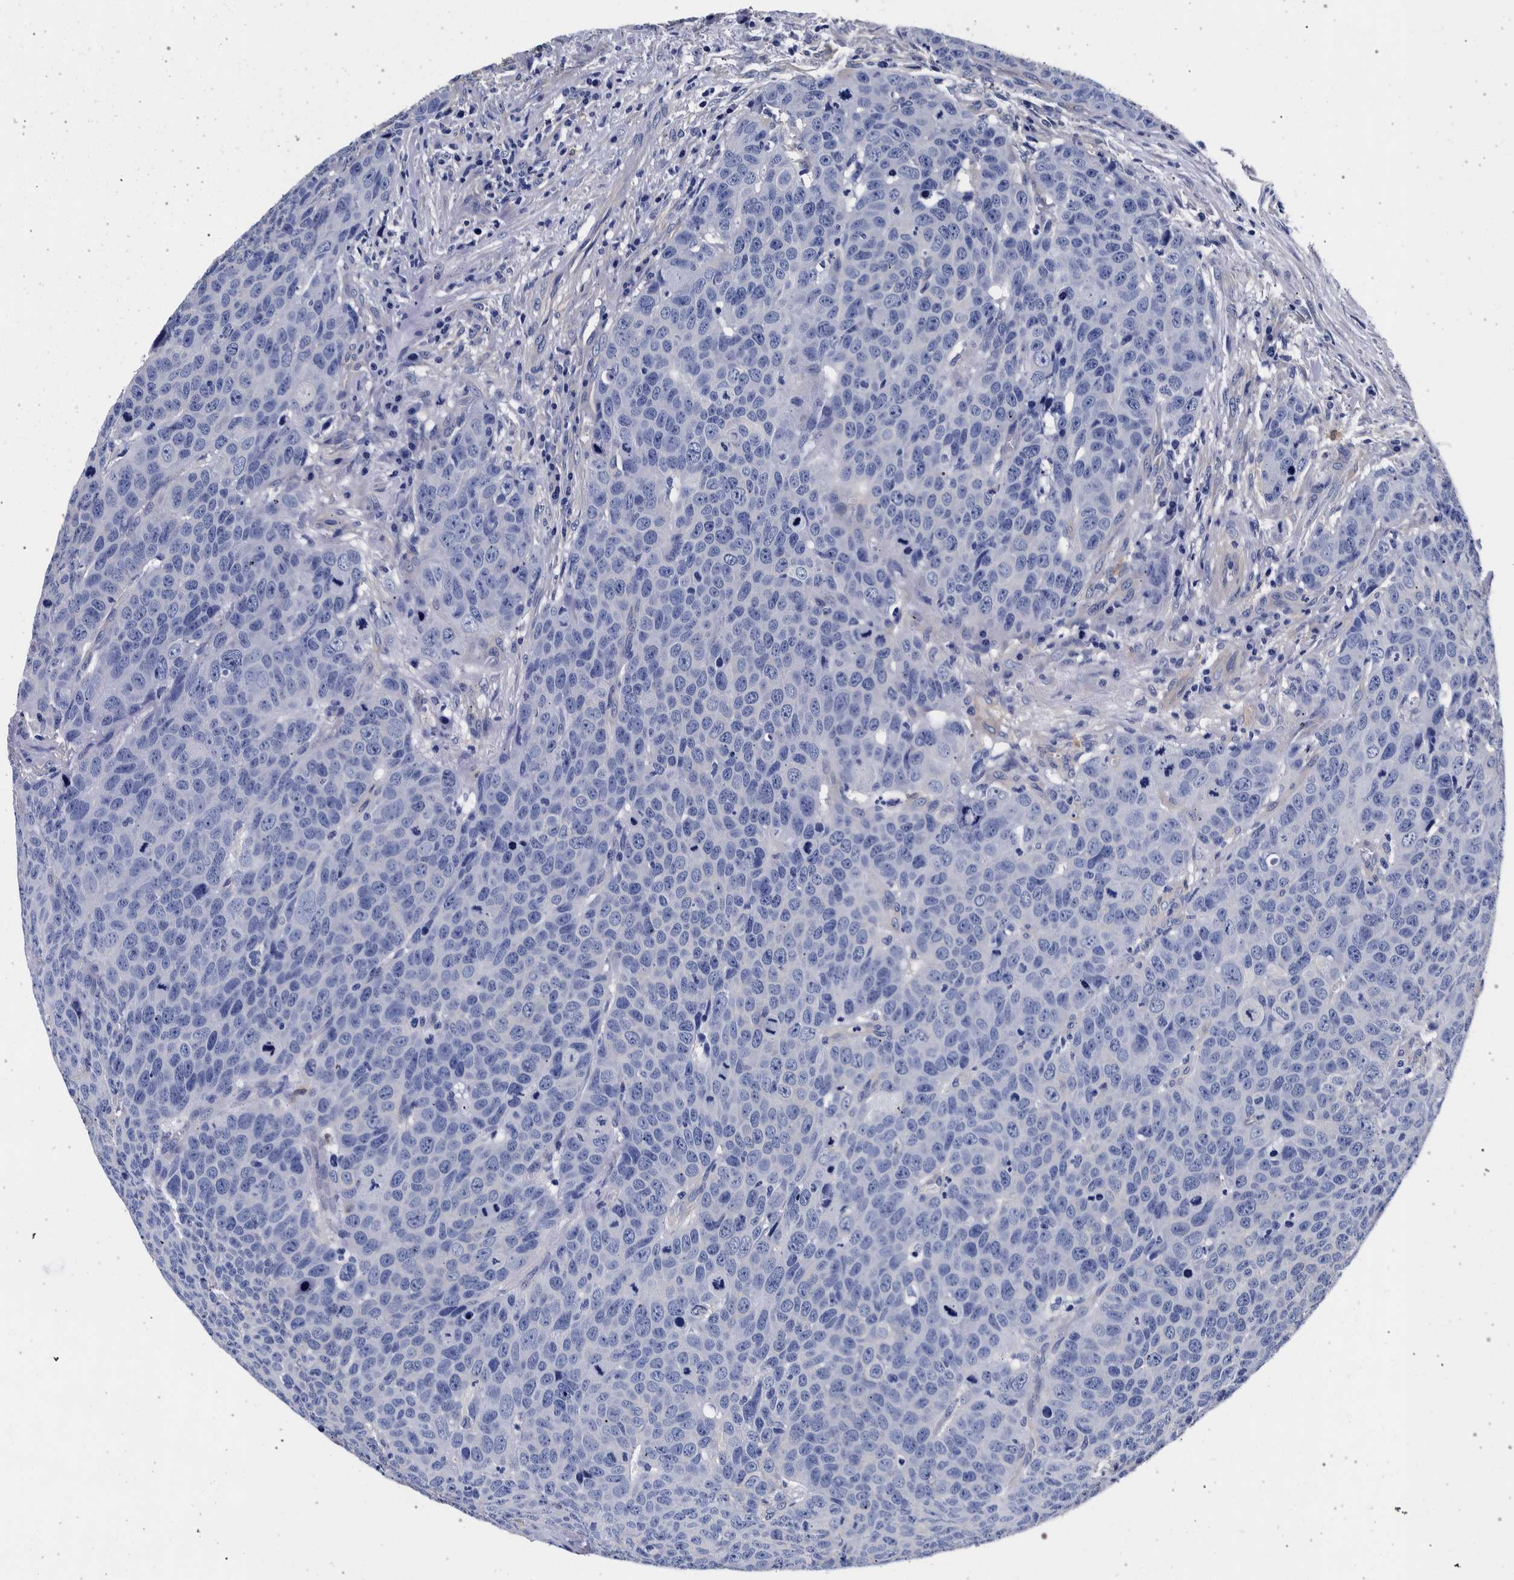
{"staining": {"intensity": "negative", "quantity": "none", "location": "none"}, "tissue": "head and neck cancer", "cell_type": "Tumor cells", "image_type": "cancer", "snomed": [{"axis": "morphology", "description": "Squamous cell carcinoma, NOS"}, {"axis": "topography", "description": "Head-Neck"}], "caption": "Immunohistochemical staining of human head and neck cancer (squamous cell carcinoma) demonstrates no significant positivity in tumor cells. (IHC, brightfield microscopy, high magnification).", "gene": "NIBAN2", "patient": {"sex": "male", "age": 66}}